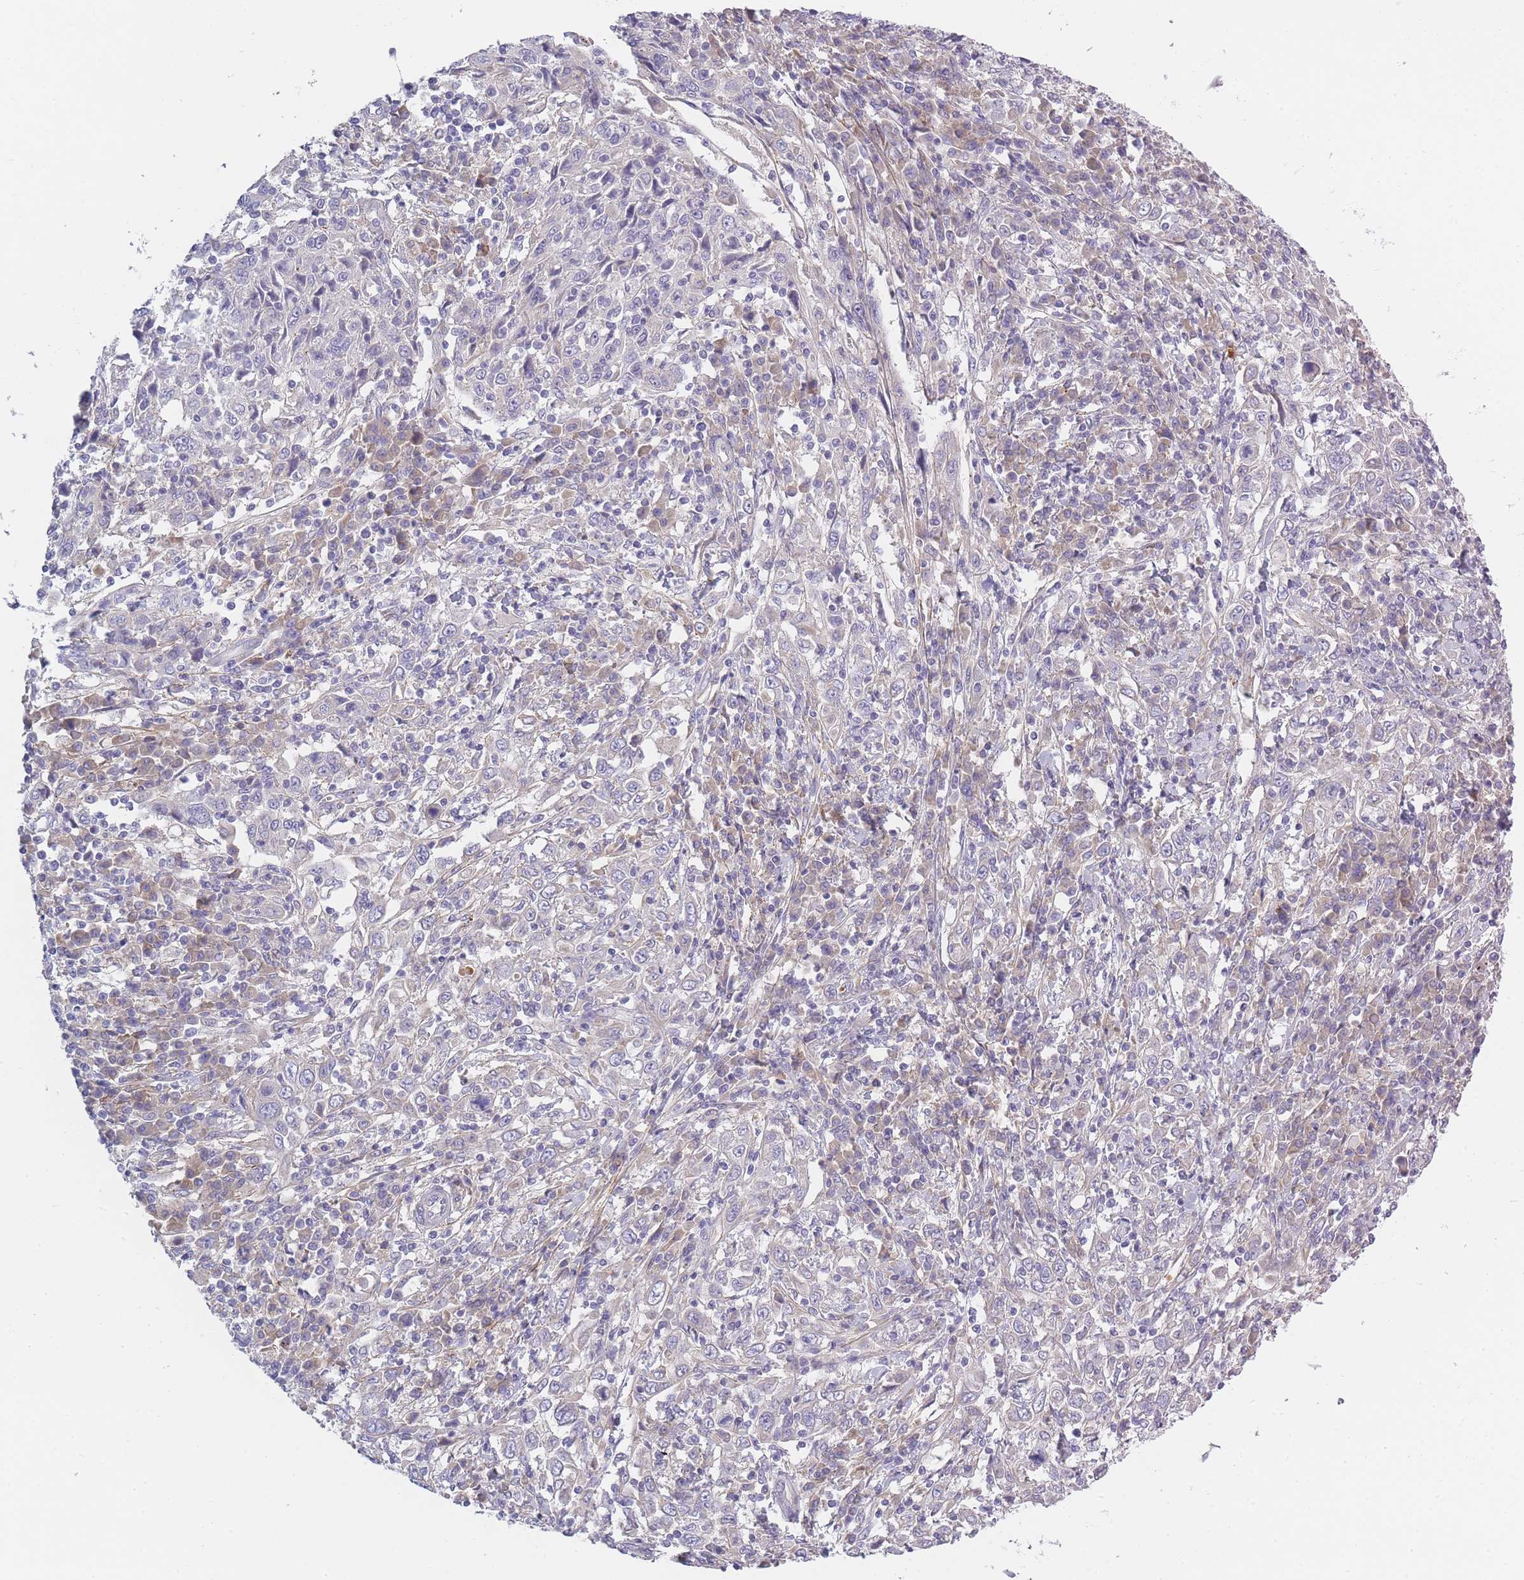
{"staining": {"intensity": "negative", "quantity": "none", "location": "none"}, "tissue": "cervical cancer", "cell_type": "Tumor cells", "image_type": "cancer", "snomed": [{"axis": "morphology", "description": "Squamous cell carcinoma, NOS"}, {"axis": "topography", "description": "Cervix"}], "caption": "There is no significant expression in tumor cells of squamous cell carcinoma (cervical). (Brightfield microscopy of DAB (3,3'-diaminobenzidine) immunohistochemistry at high magnification).", "gene": "AP3M2", "patient": {"sex": "female", "age": 46}}